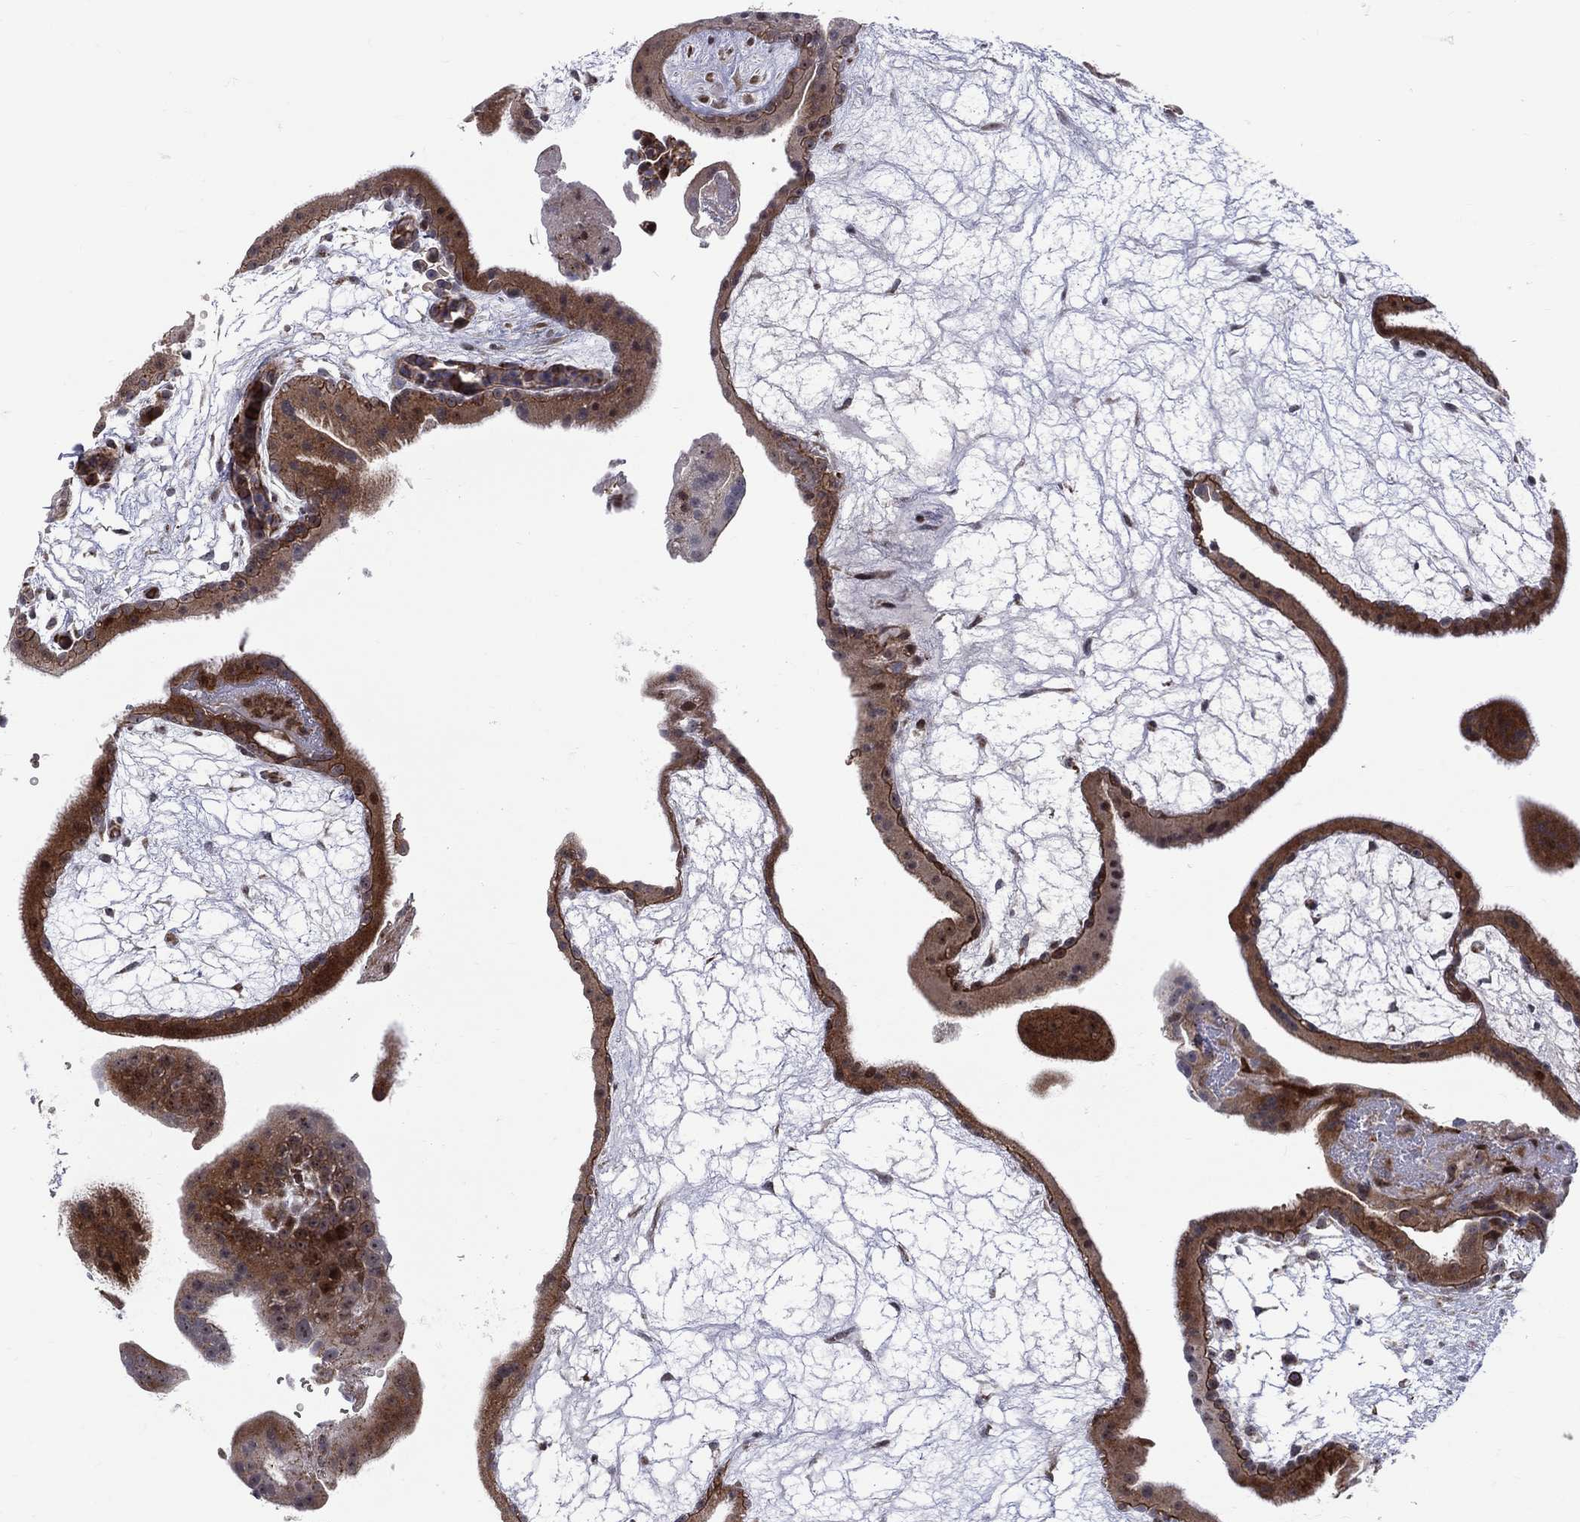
{"staining": {"intensity": "moderate", "quantity": ">75%", "location": "cytoplasmic/membranous"}, "tissue": "placenta", "cell_type": "Decidual cells", "image_type": "normal", "snomed": [{"axis": "morphology", "description": "Normal tissue, NOS"}, {"axis": "topography", "description": "Placenta"}], "caption": "Immunohistochemistry image of benign placenta stained for a protein (brown), which shows medium levels of moderate cytoplasmic/membranous staining in about >75% of decidual cells.", "gene": "VHL", "patient": {"sex": "female", "age": 19}}